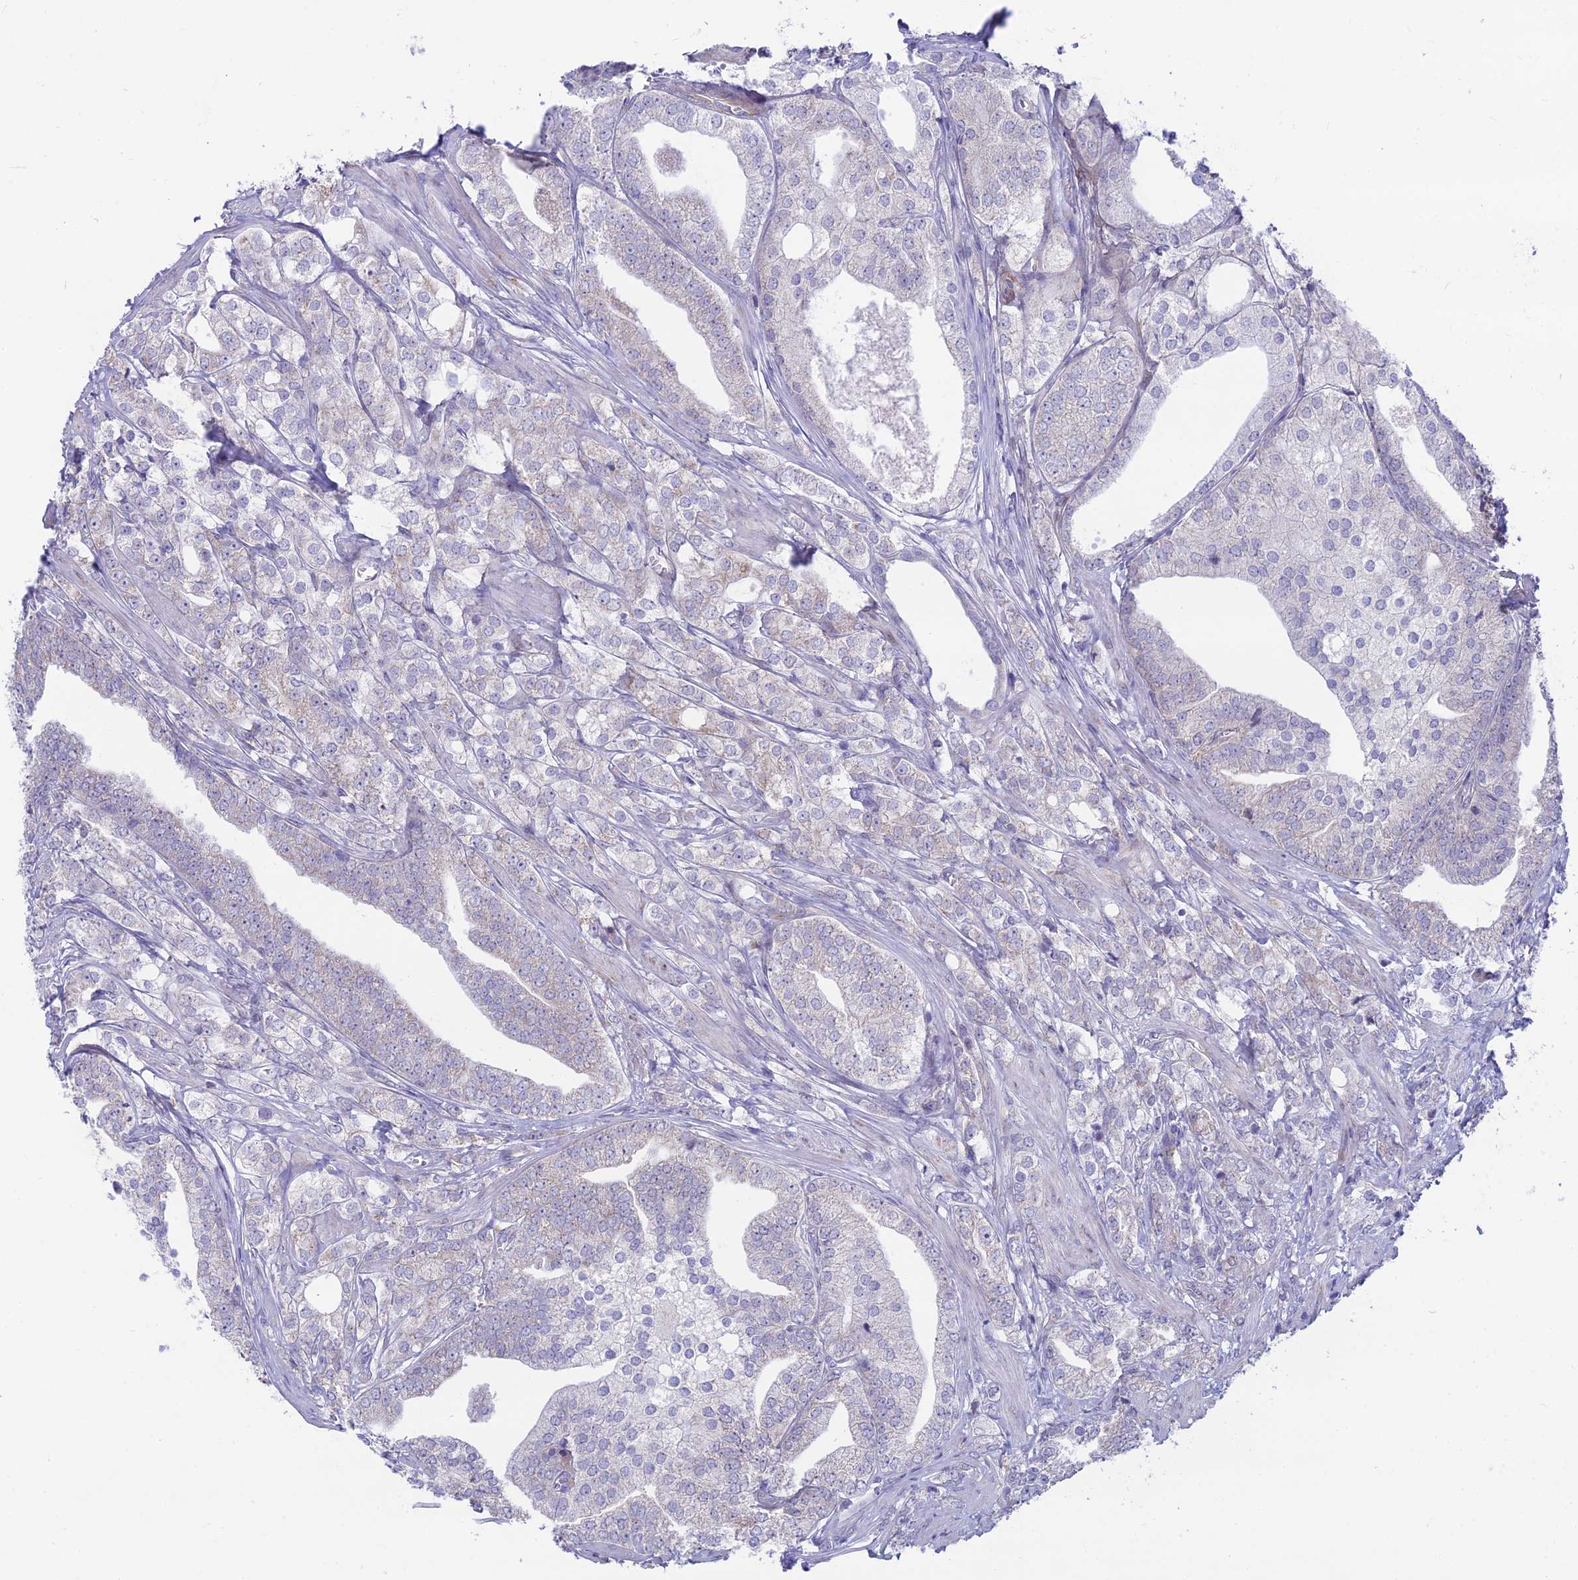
{"staining": {"intensity": "negative", "quantity": "none", "location": "none"}, "tissue": "prostate cancer", "cell_type": "Tumor cells", "image_type": "cancer", "snomed": [{"axis": "morphology", "description": "Adenocarcinoma, High grade"}, {"axis": "topography", "description": "Prostate"}], "caption": "Immunohistochemical staining of human high-grade adenocarcinoma (prostate) shows no significant expression in tumor cells.", "gene": "PLAC9", "patient": {"sex": "male", "age": 50}}